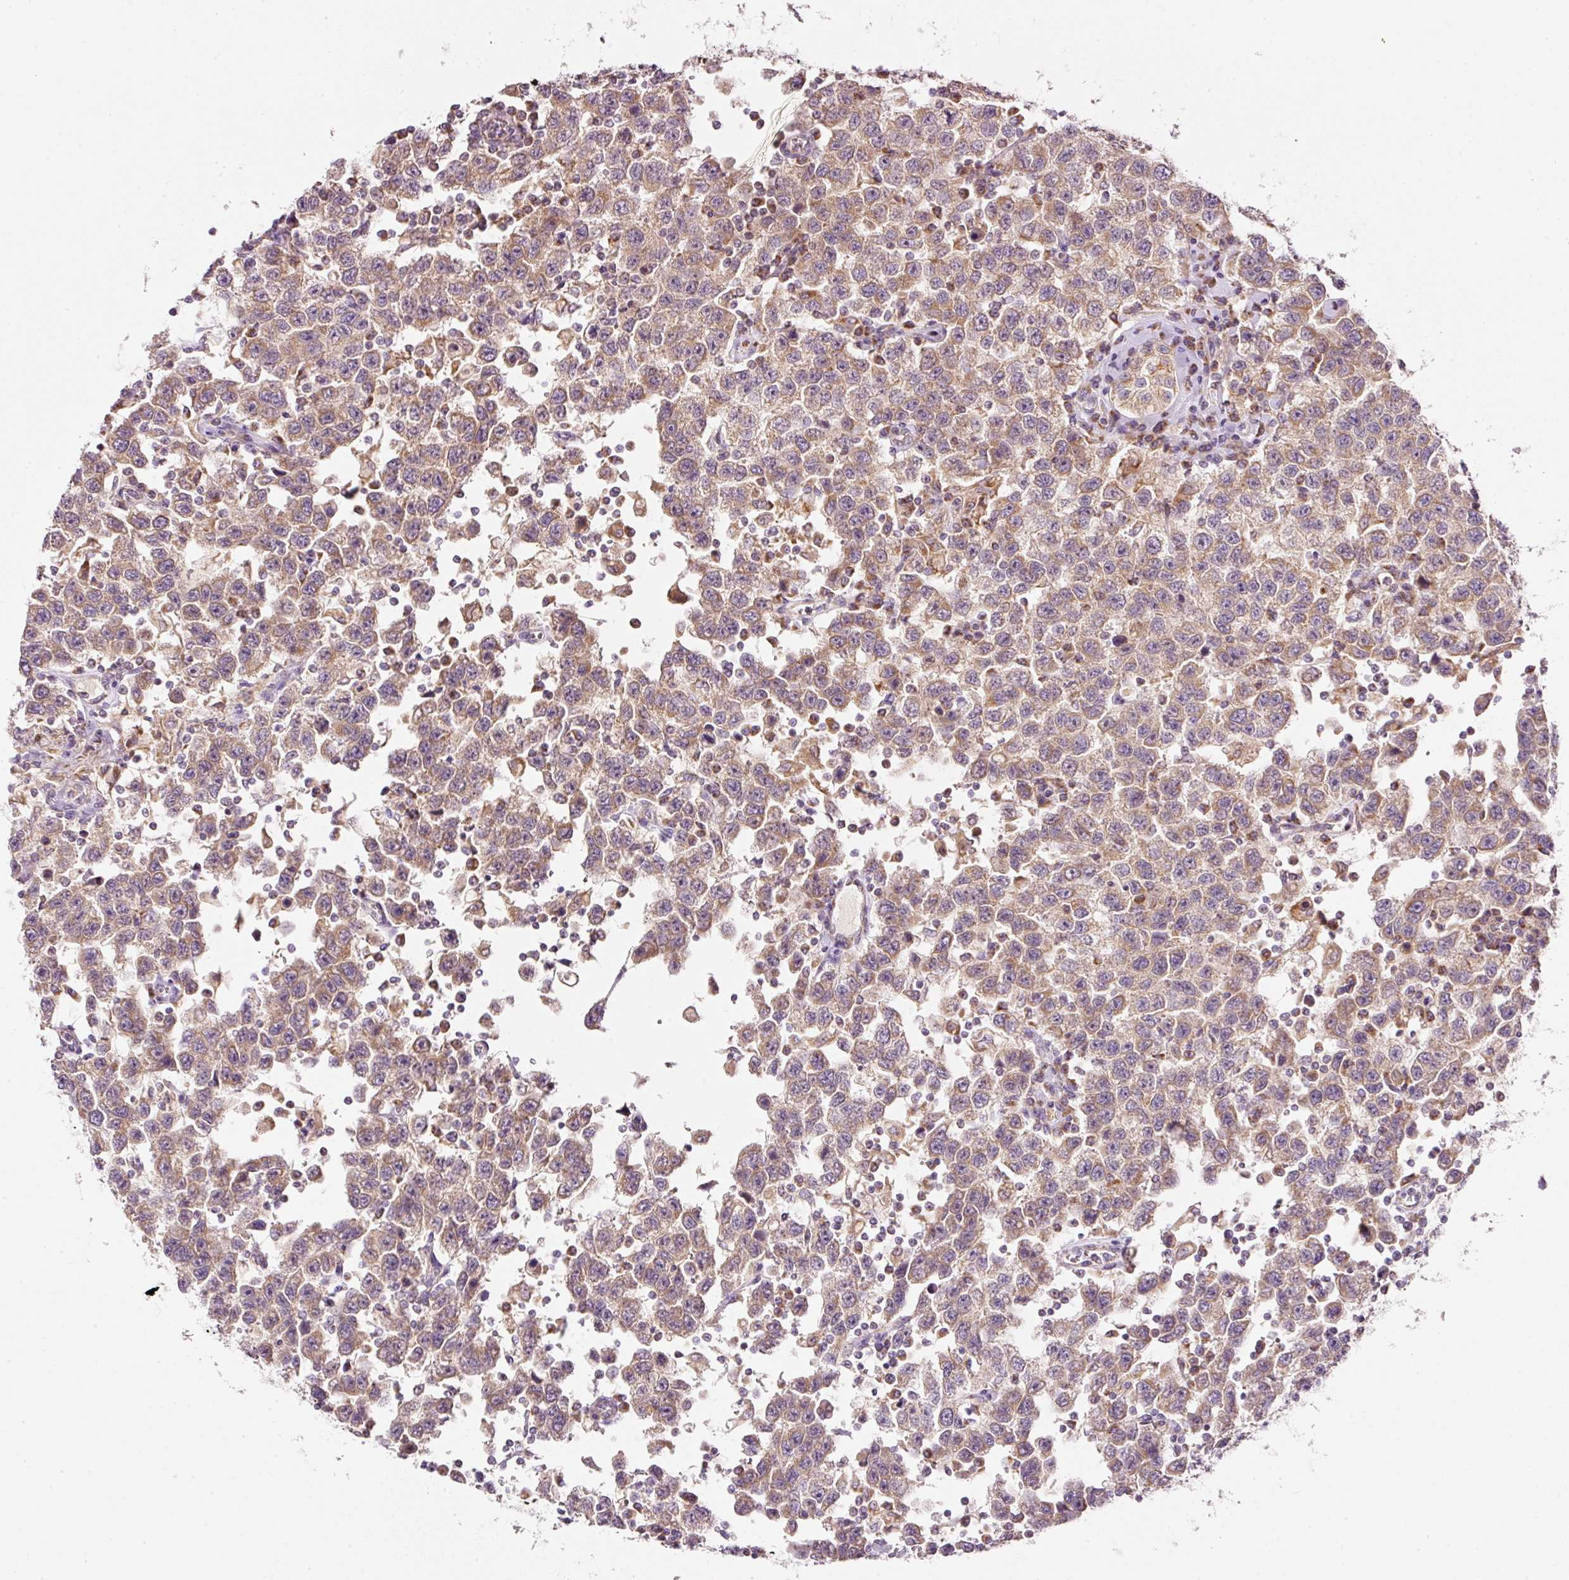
{"staining": {"intensity": "weak", "quantity": ">75%", "location": "cytoplasmic/membranous"}, "tissue": "testis cancer", "cell_type": "Tumor cells", "image_type": "cancer", "snomed": [{"axis": "morphology", "description": "Seminoma, NOS"}, {"axis": "topography", "description": "Testis"}], "caption": "Human seminoma (testis) stained with a brown dye displays weak cytoplasmic/membranous positive expression in approximately >75% of tumor cells.", "gene": "FAM78B", "patient": {"sex": "male", "age": 41}}